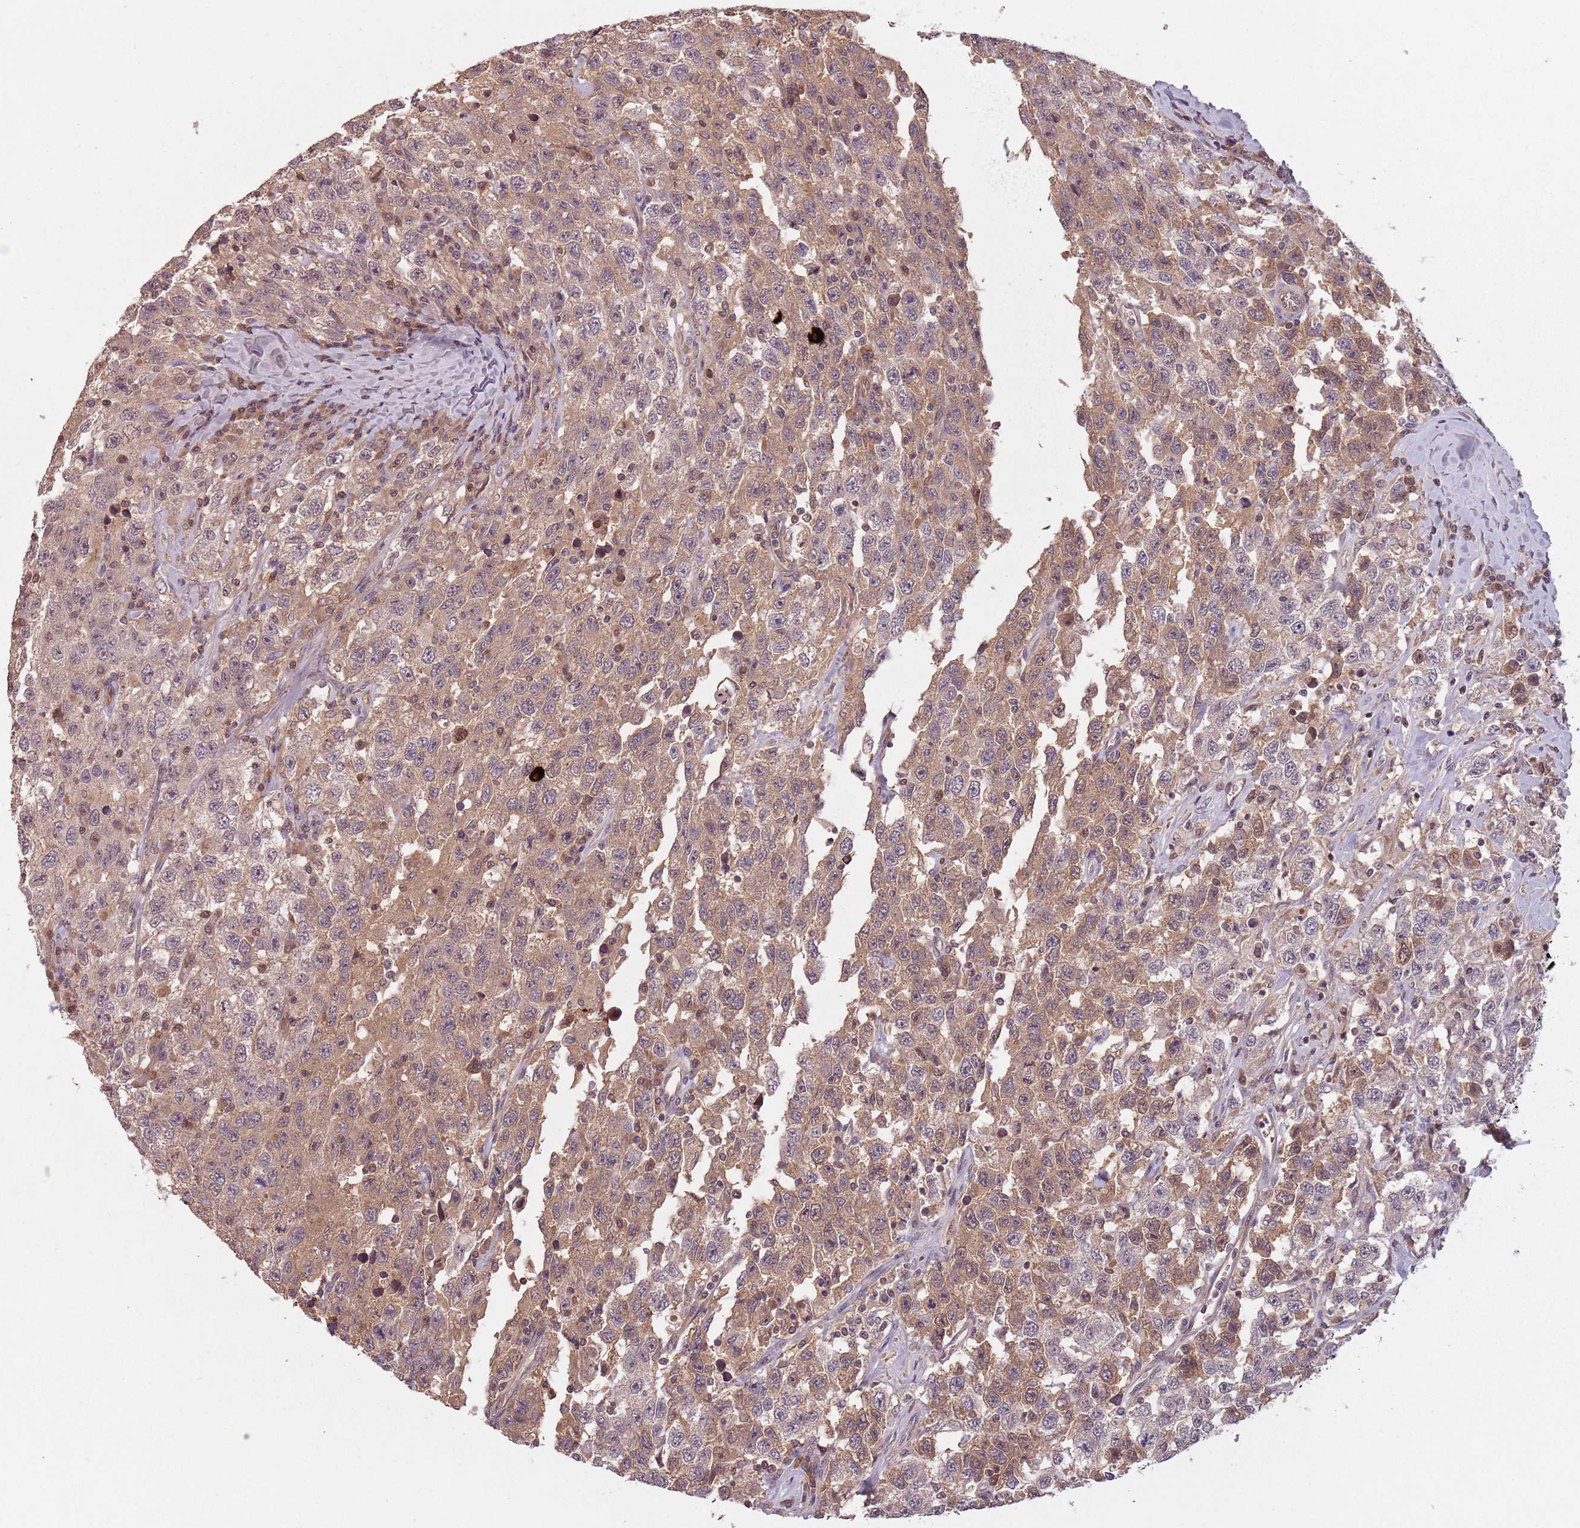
{"staining": {"intensity": "weak", "quantity": ">75%", "location": "cytoplasmic/membranous"}, "tissue": "testis cancer", "cell_type": "Tumor cells", "image_type": "cancer", "snomed": [{"axis": "morphology", "description": "Seminoma, NOS"}, {"axis": "topography", "description": "Testis"}], "caption": "IHC staining of testis seminoma, which reveals low levels of weak cytoplasmic/membranous expression in about >75% of tumor cells indicating weak cytoplasmic/membranous protein staining. The staining was performed using DAB (brown) for protein detection and nuclei were counterstained in hematoxylin (blue).", "gene": "GPR180", "patient": {"sex": "male", "age": 65}}